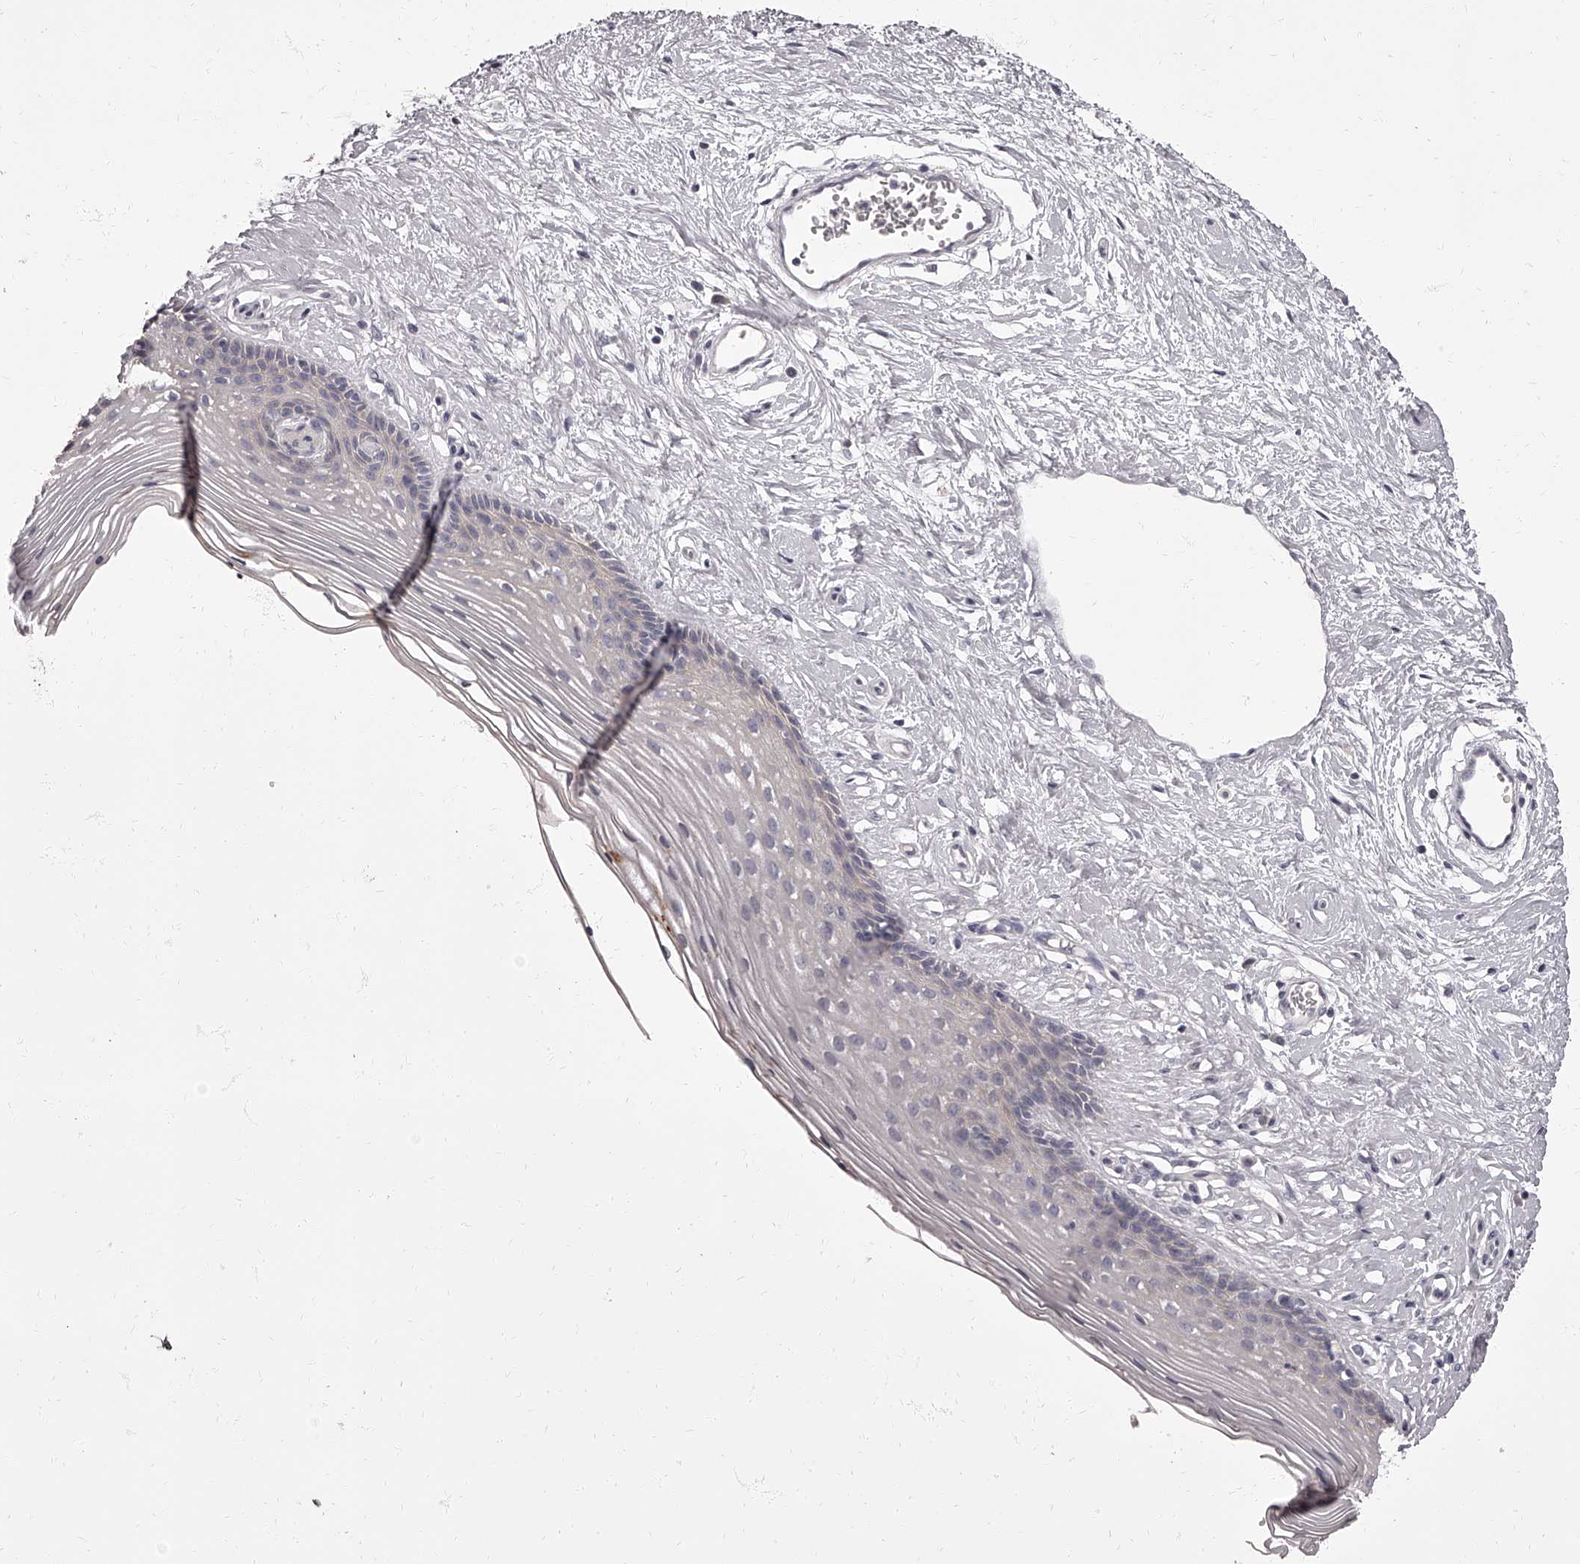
{"staining": {"intensity": "negative", "quantity": "none", "location": "none"}, "tissue": "vagina", "cell_type": "Squamous epithelial cells", "image_type": "normal", "snomed": [{"axis": "morphology", "description": "Normal tissue, NOS"}, {"axis": "topography", "description": "Vagina"}], "caption": "Image shows no protein expression in squamous epithelial cells of benign vagina.", "gene": "APEH", "patient": {"sex": "female", "age": 46}}